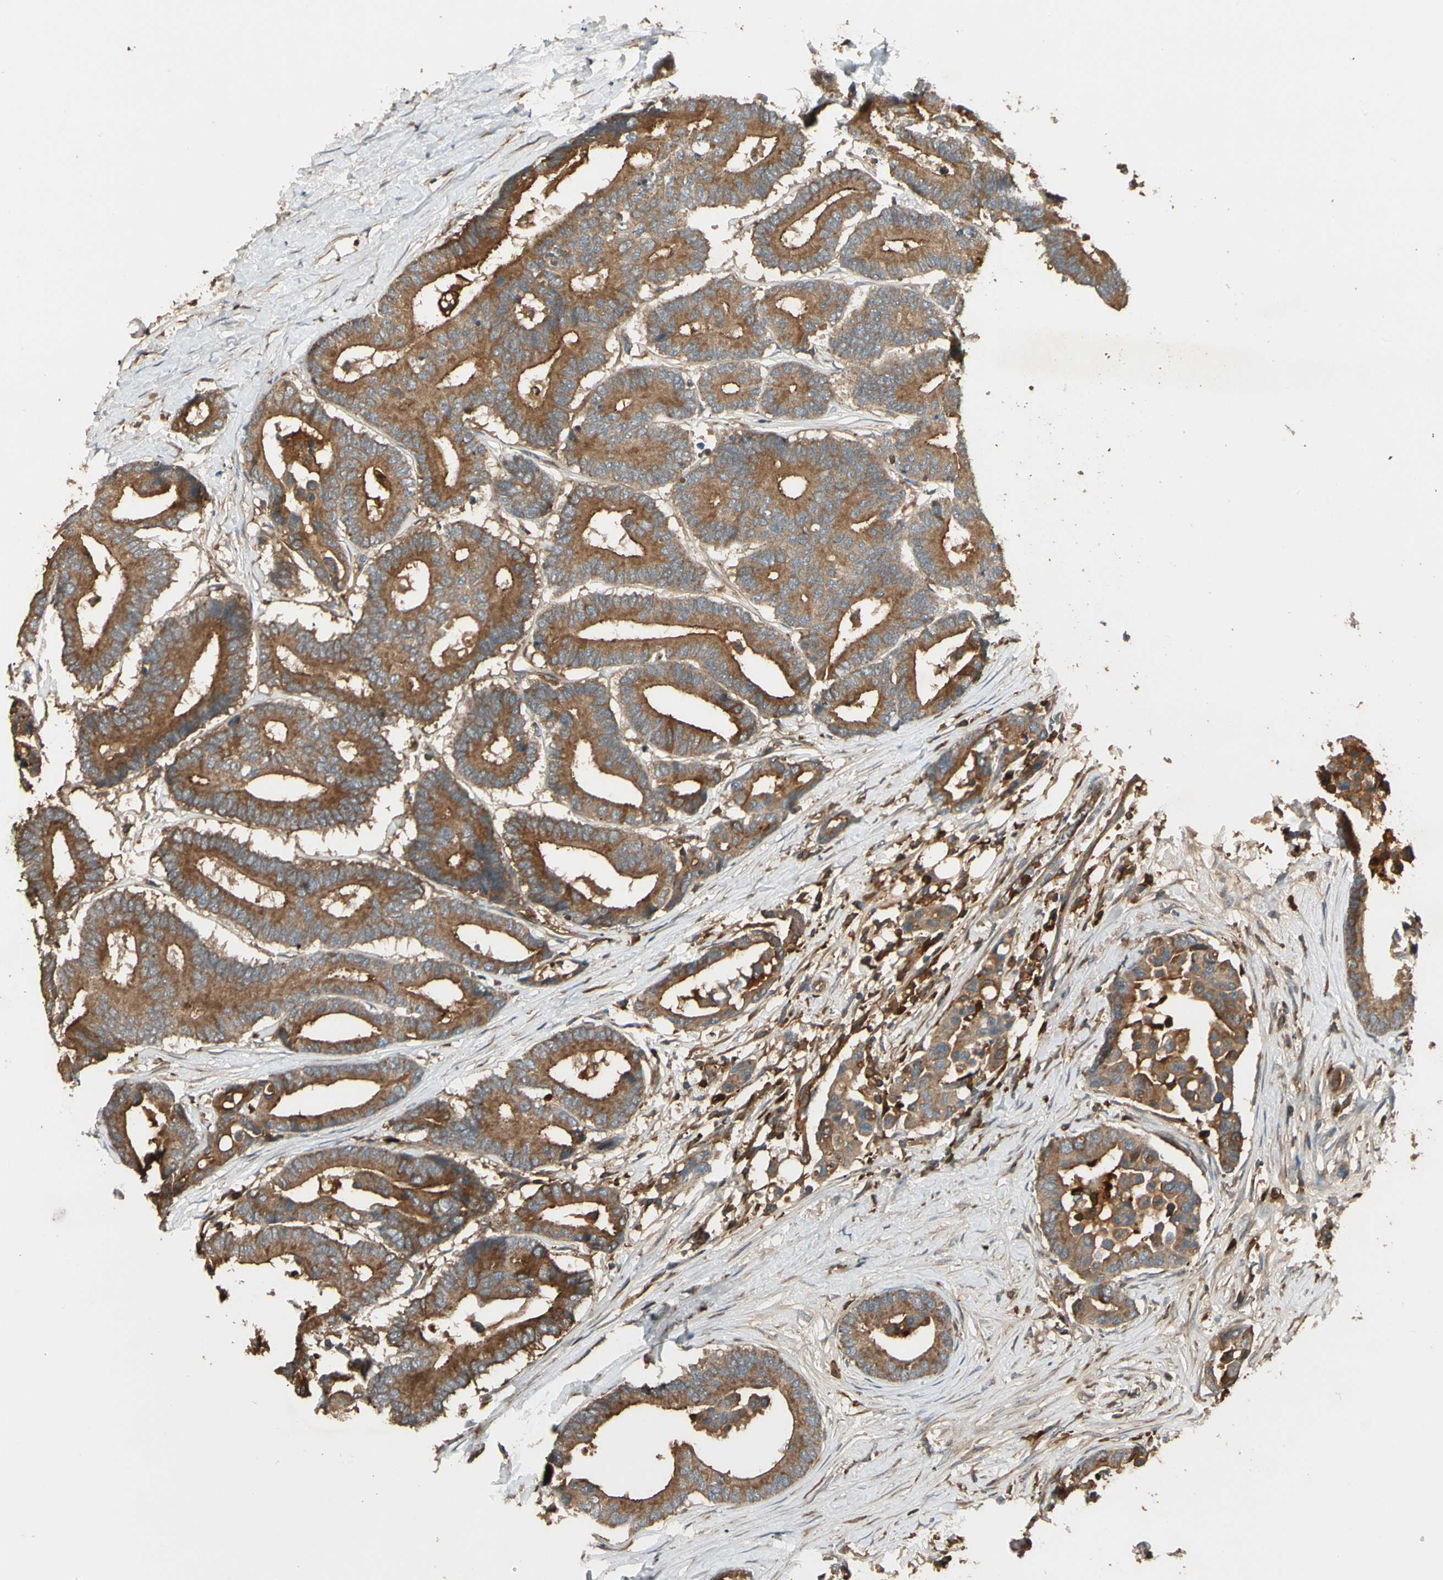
{"staining": {"intensity": "moderate", "quantity": ">75%", "location": "cytoplasmic/membranous"}, "tissue": "colorectal cancer", "cell_type": "Tumor cells", "image_type": "cancer", "snomed": [{"axis": "morphology", "description": "Normal tissue, NOS"}, {"axis": "morphology", "description": "Adenocarcinoma, NOS"}, {"axis": "topography", "description": "Colon"}], "caption": "Brown immunohistochemical staining in human adenocarcinoma (colorectal) exhibits moderate cytoplasmic/membranous staining in approximately >75% of tumor cells.", "gene": "STX11", "patient": {"sex": "male", "age": 82}}